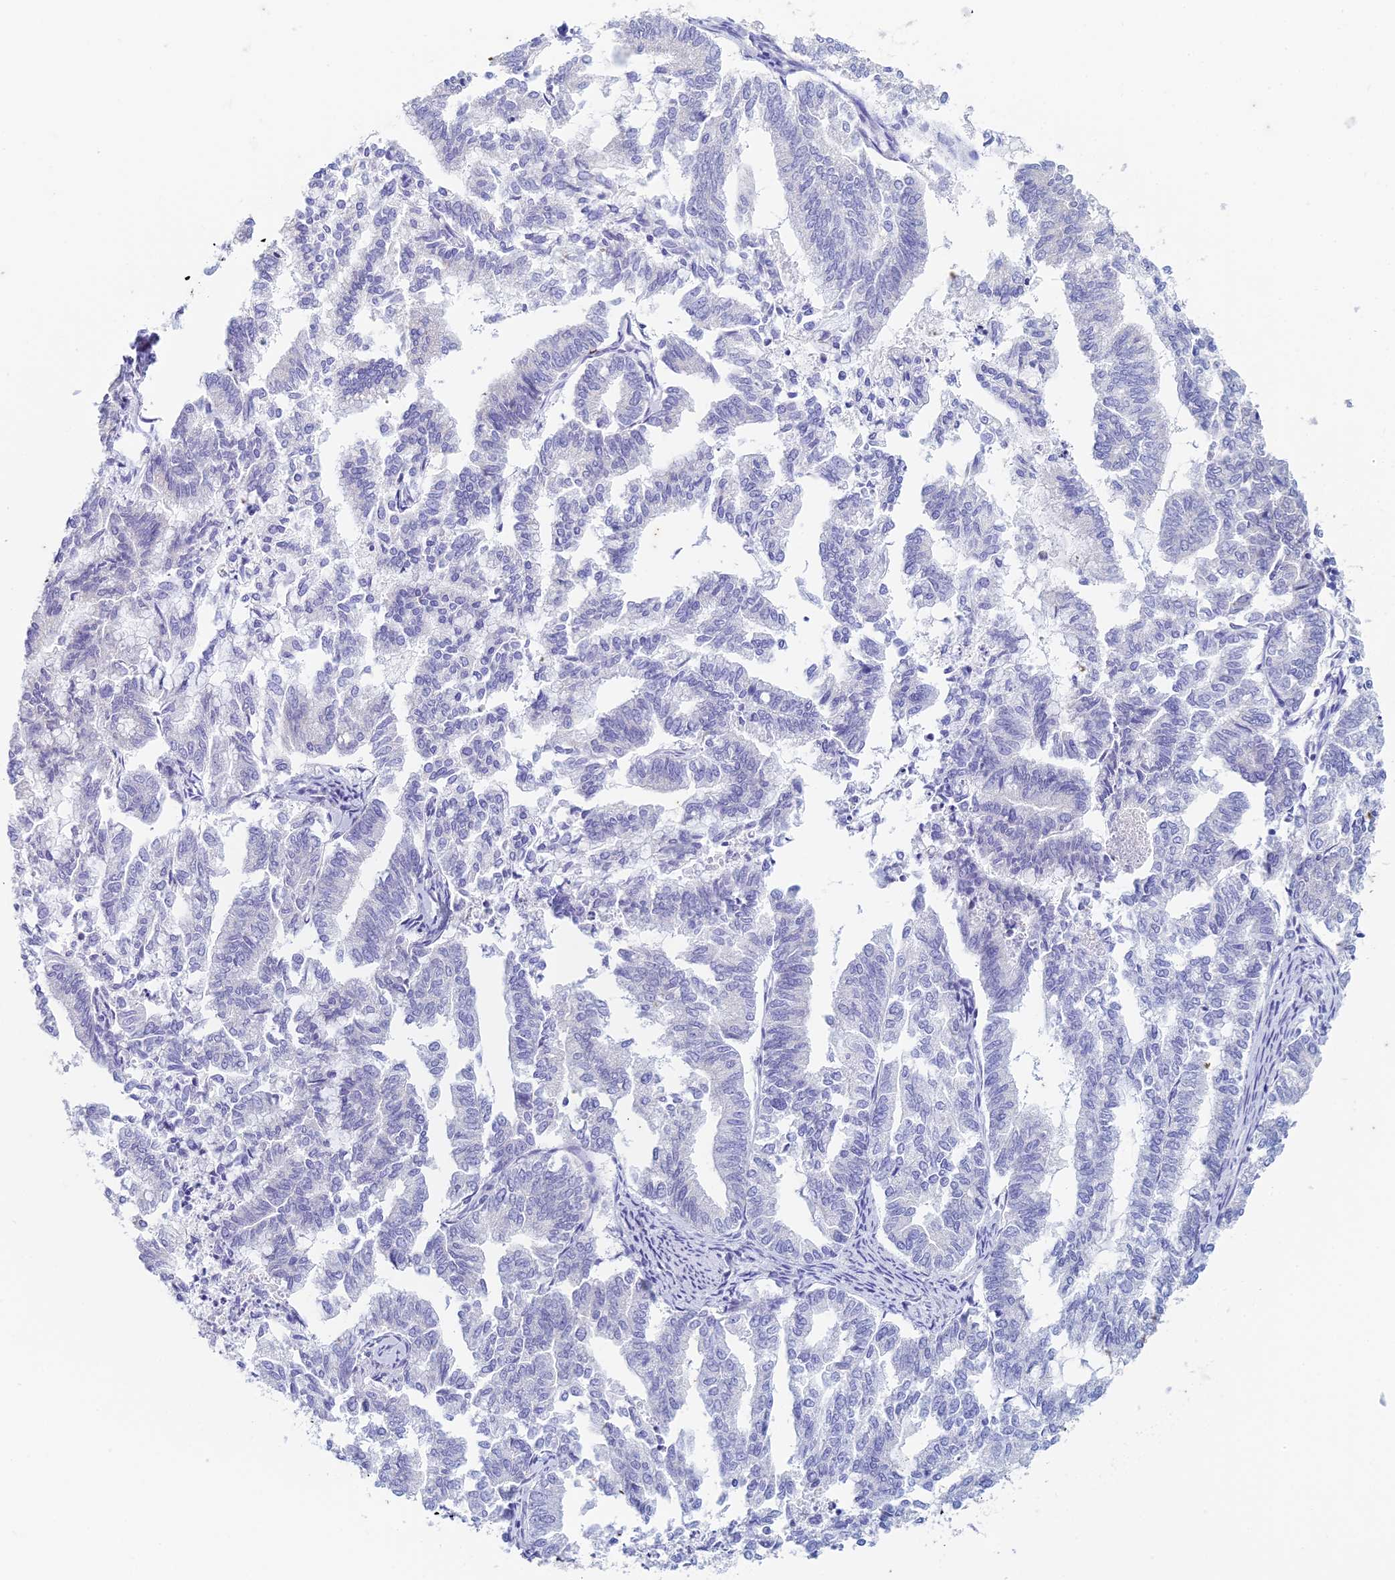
{"staining": {"intensity": "negative", "quantity": "none", "location": "none"}, "tissue": "endometrial cancer", "cell_type": "Tumor cells", "image_type": "cancer", "snomed": [{"axis": "morphology", "description": "Adenocarcinoma, NOS"}, {"axis": "topography", "description": "Endometrium"}], "caption": "The IHC histopathology image has no significant expression in tumor cells of endometrial cancer tissue.", "gene": "EEF2KMT", "patient": {"sex": "female", "age": 79}}